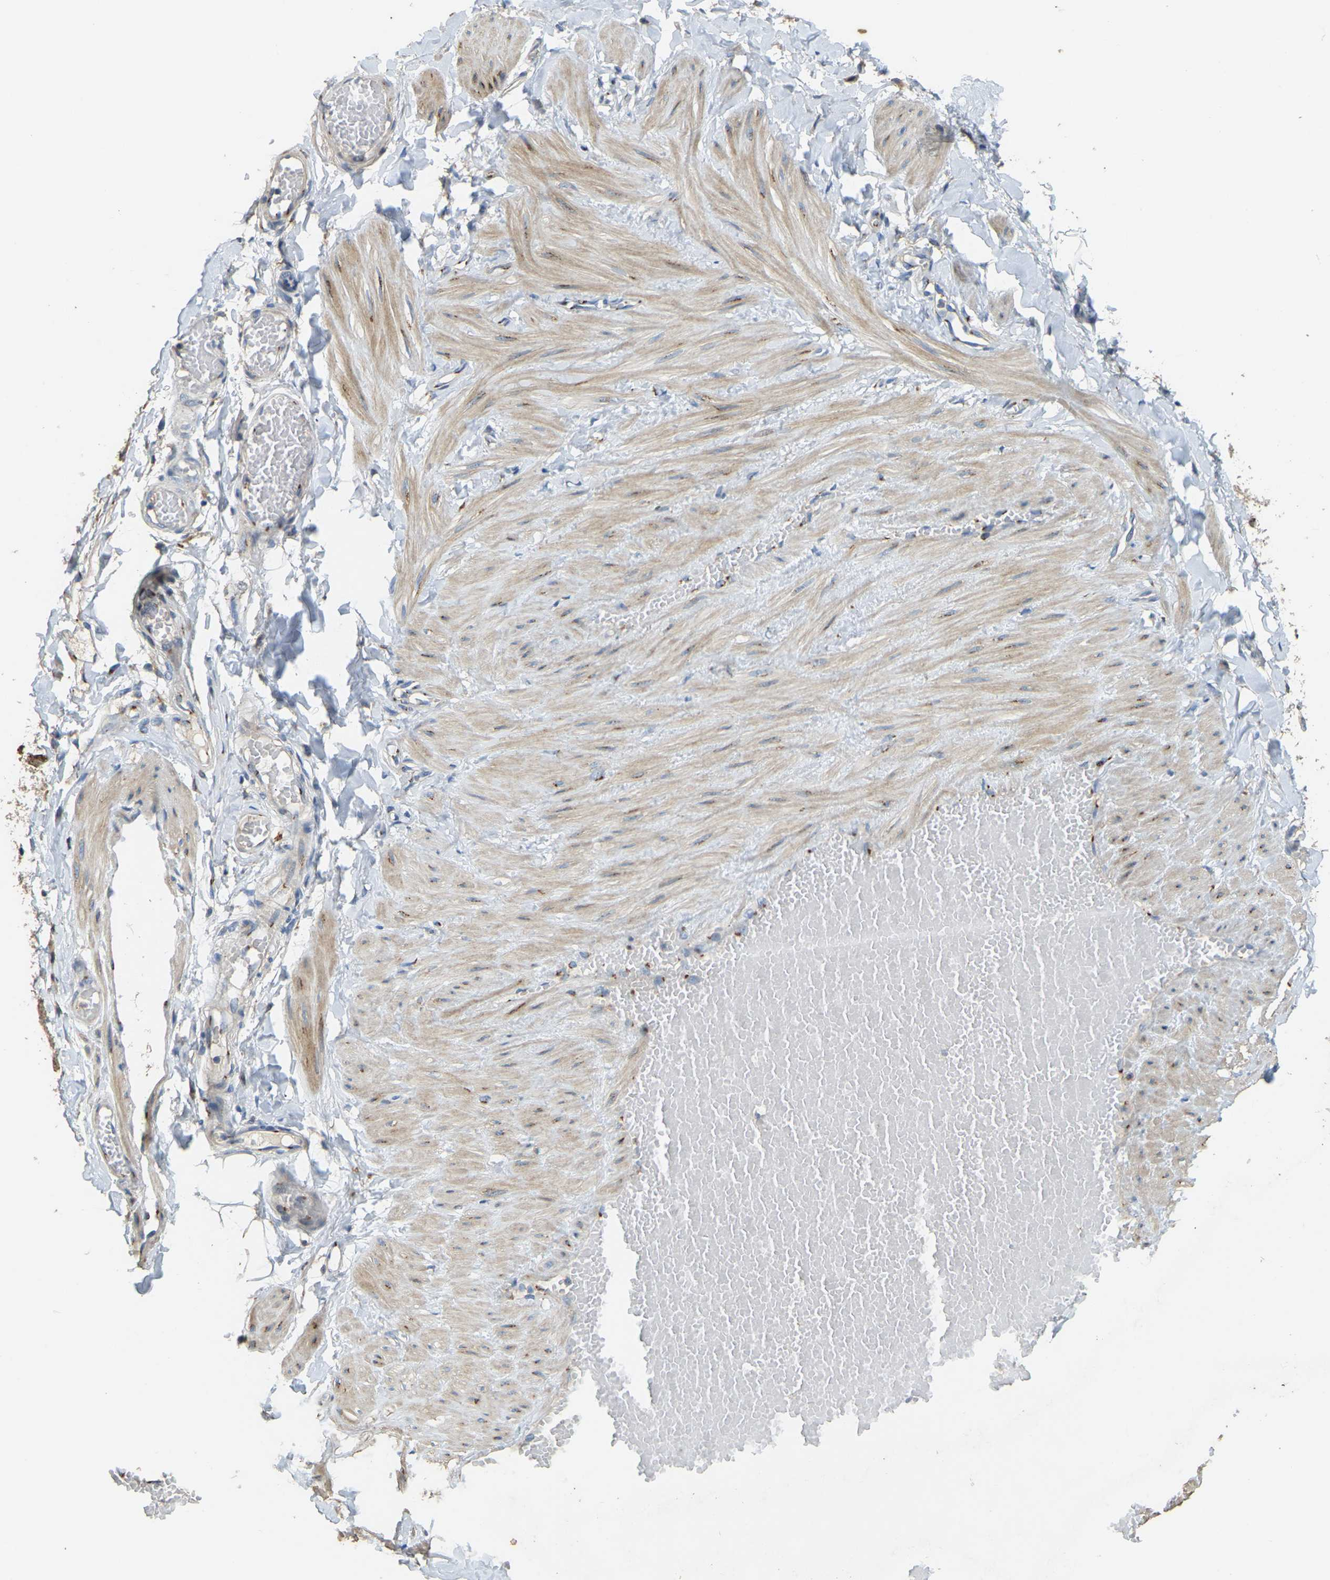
{"staining": {"intensity": "moderate", "quantity": "<25%", "location": "cytoplasmic/membranous"}, "tissue": "adipose tissue", "cell_type": "Adipocytes", "image_type": "normal", "snomed": [{"axis": "morphology", "description": "Normal tissue, NOS"}, {"axis": "topography", "description": "Adipose tissue"}, {"axis": "topography", "description": "Vascular tissue"}, {"axis": "topography", "description": "Peripheral nerve tissue"}], "caption": "Immunohistochemistry (DAB (3,3'-diaminobenzidine)) staining of benign adipose tissue demonstrates moderate cytoplasmic/membranous protein positivity in about <25% of adipocytes.", "gene": "FAM174A", "patient": {"sex": "male", "age": 25}}